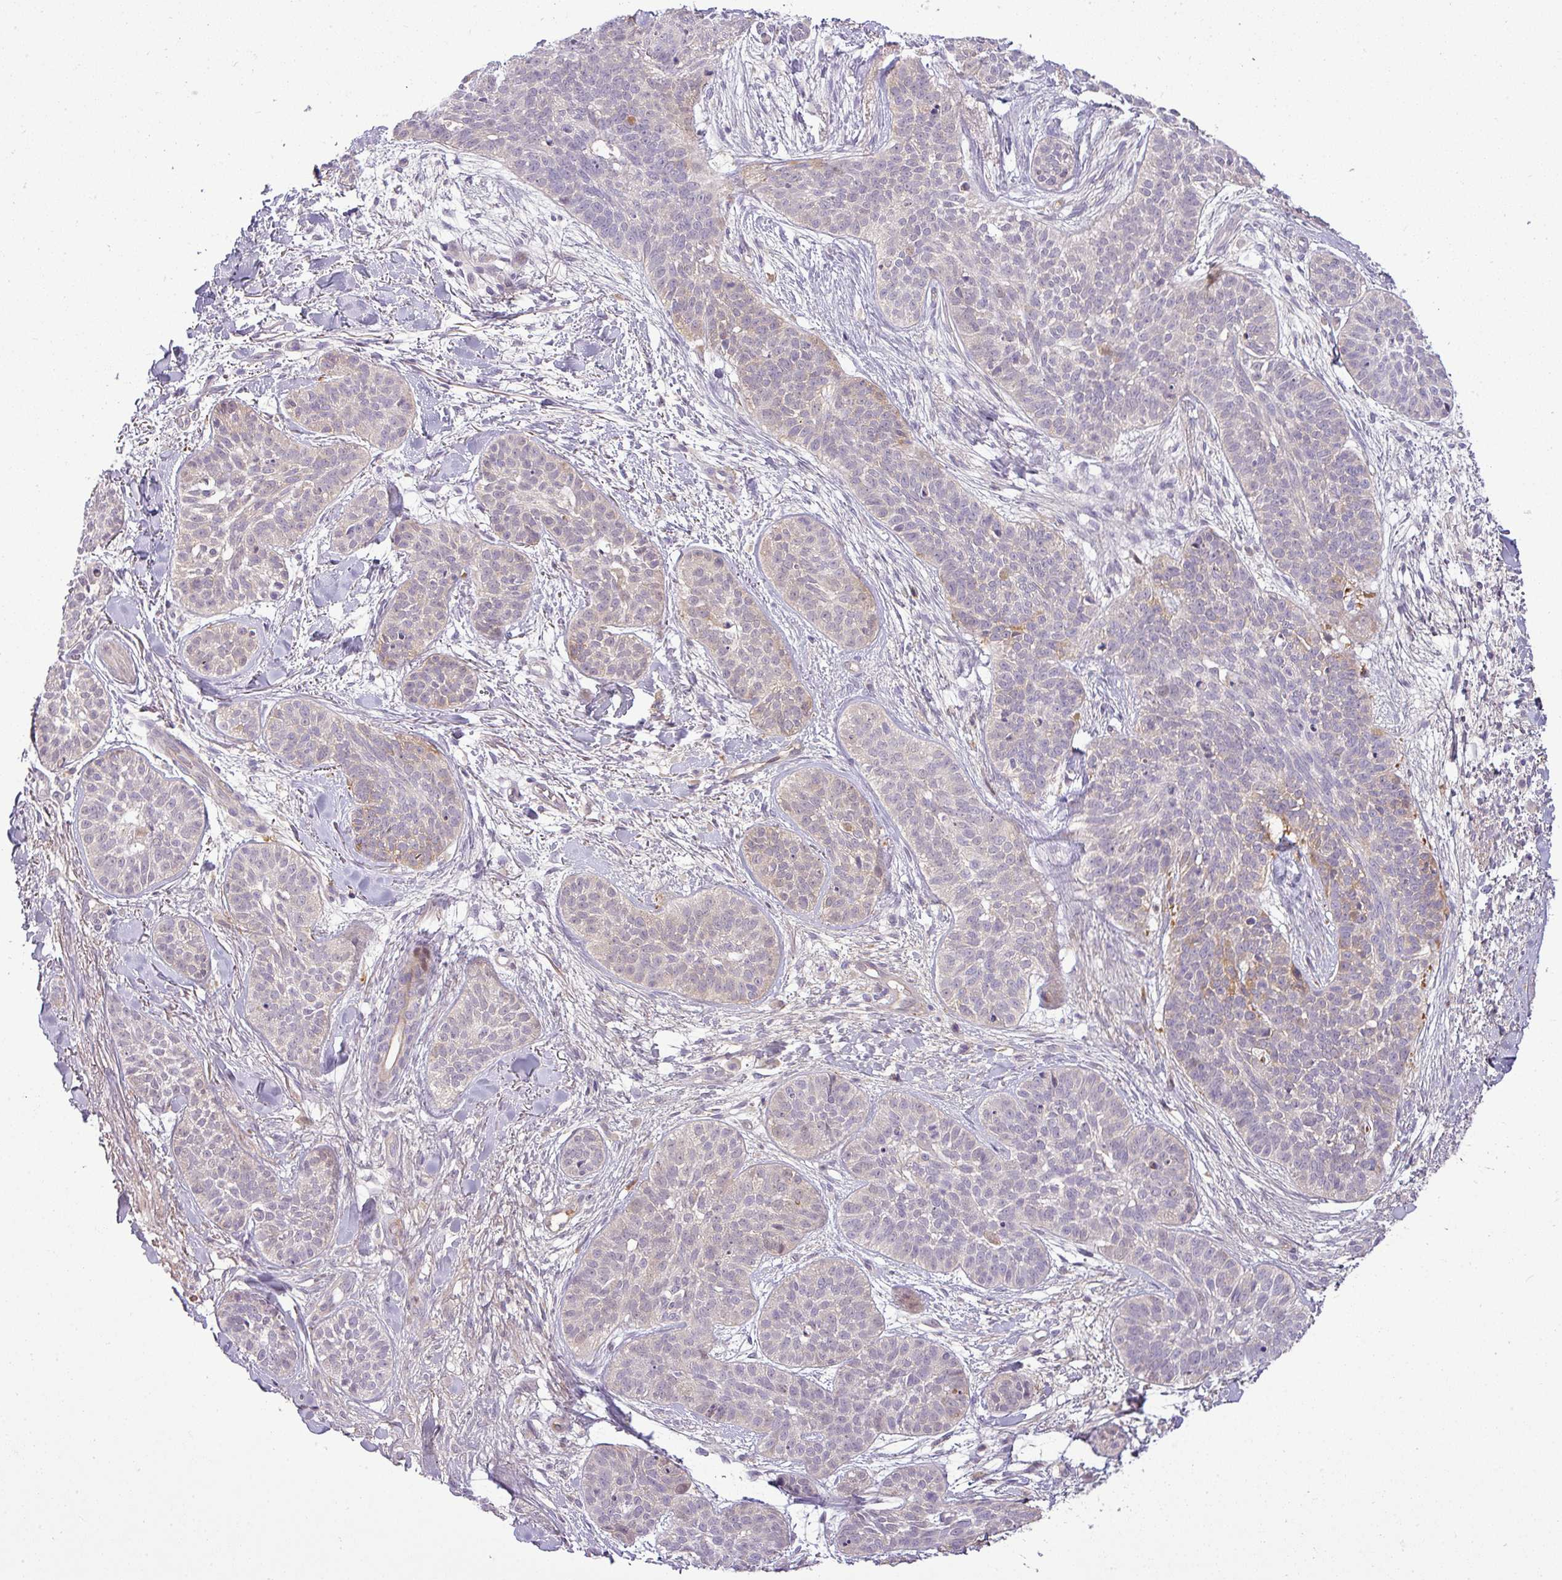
{"staining": {"intensity": "weak", "quantity": "<25%", "location": "cytoplasmic/membranous"}, "tissue": "skin cancer", "cell_type": "Tumor cells", "image_type": "cancer", "snomed": [{"axis": "morphology", "description": "Basal cell carcinoma"}, {"axis": "topography", "description": "Skin"}], "caption": "Micrograph shows no protein expression in tumor cells of skin cancer tissue.", "gene": "APOM", "patient": {"sex": "male", "age": 52}}